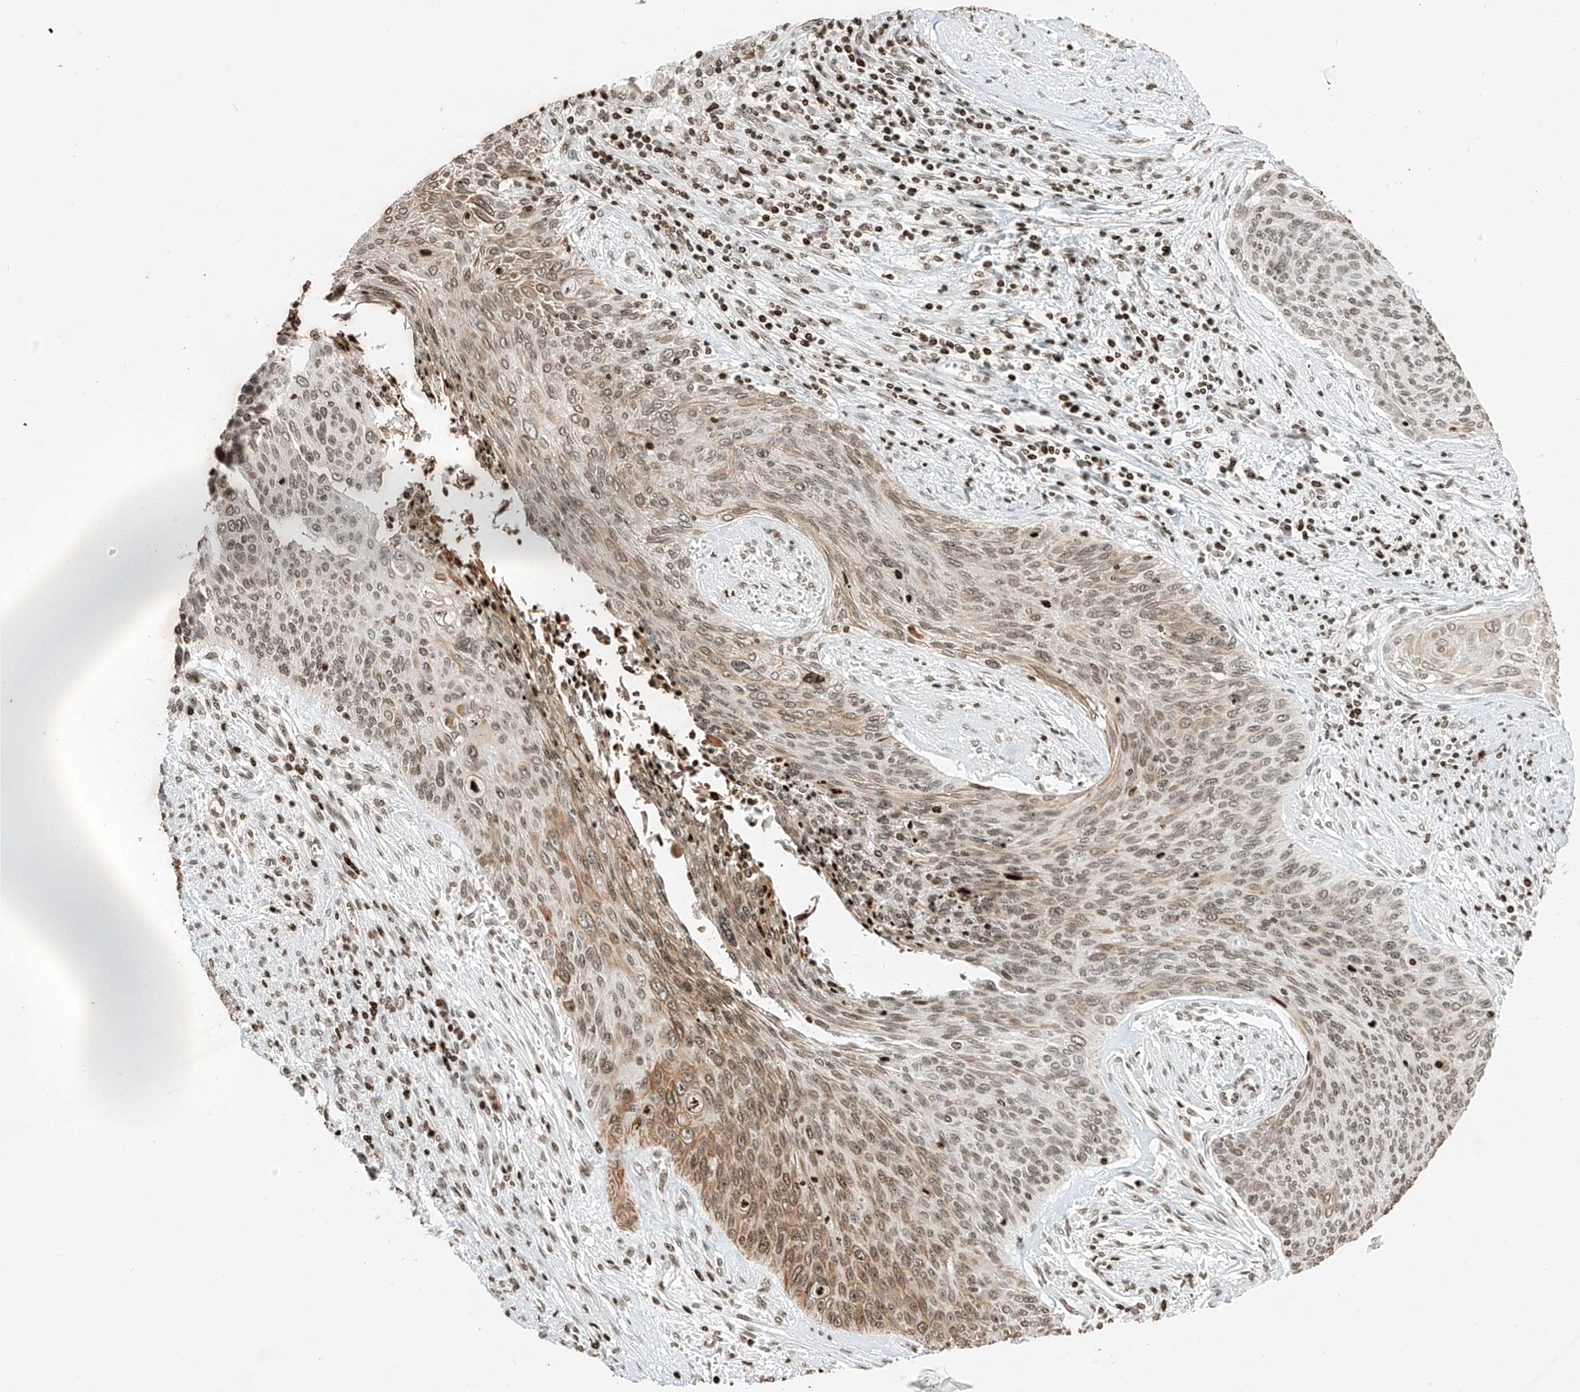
{"staining": {"intensity": "moderate", "quantity": ">75%", "location": "cytoplasmic/membranous,nuclear"}, "tissue": "cervical cancer", "cell_type": "Tumor cells", "image_type": "cancer", "snomed": [{"axis": "morphology", "description": "Squamous cell carcinoma, NOS"}, {"axis": "topography", "description": "Cervix"}], "caption": "Squamous cell carcinoma (cervical) tissue demonstrates moderate cytoplasmic/membranous and nuclear staining in about >75% of tumor cells", "gene": "C17orf58", "patient": {"sex": "female", "age": 55}}